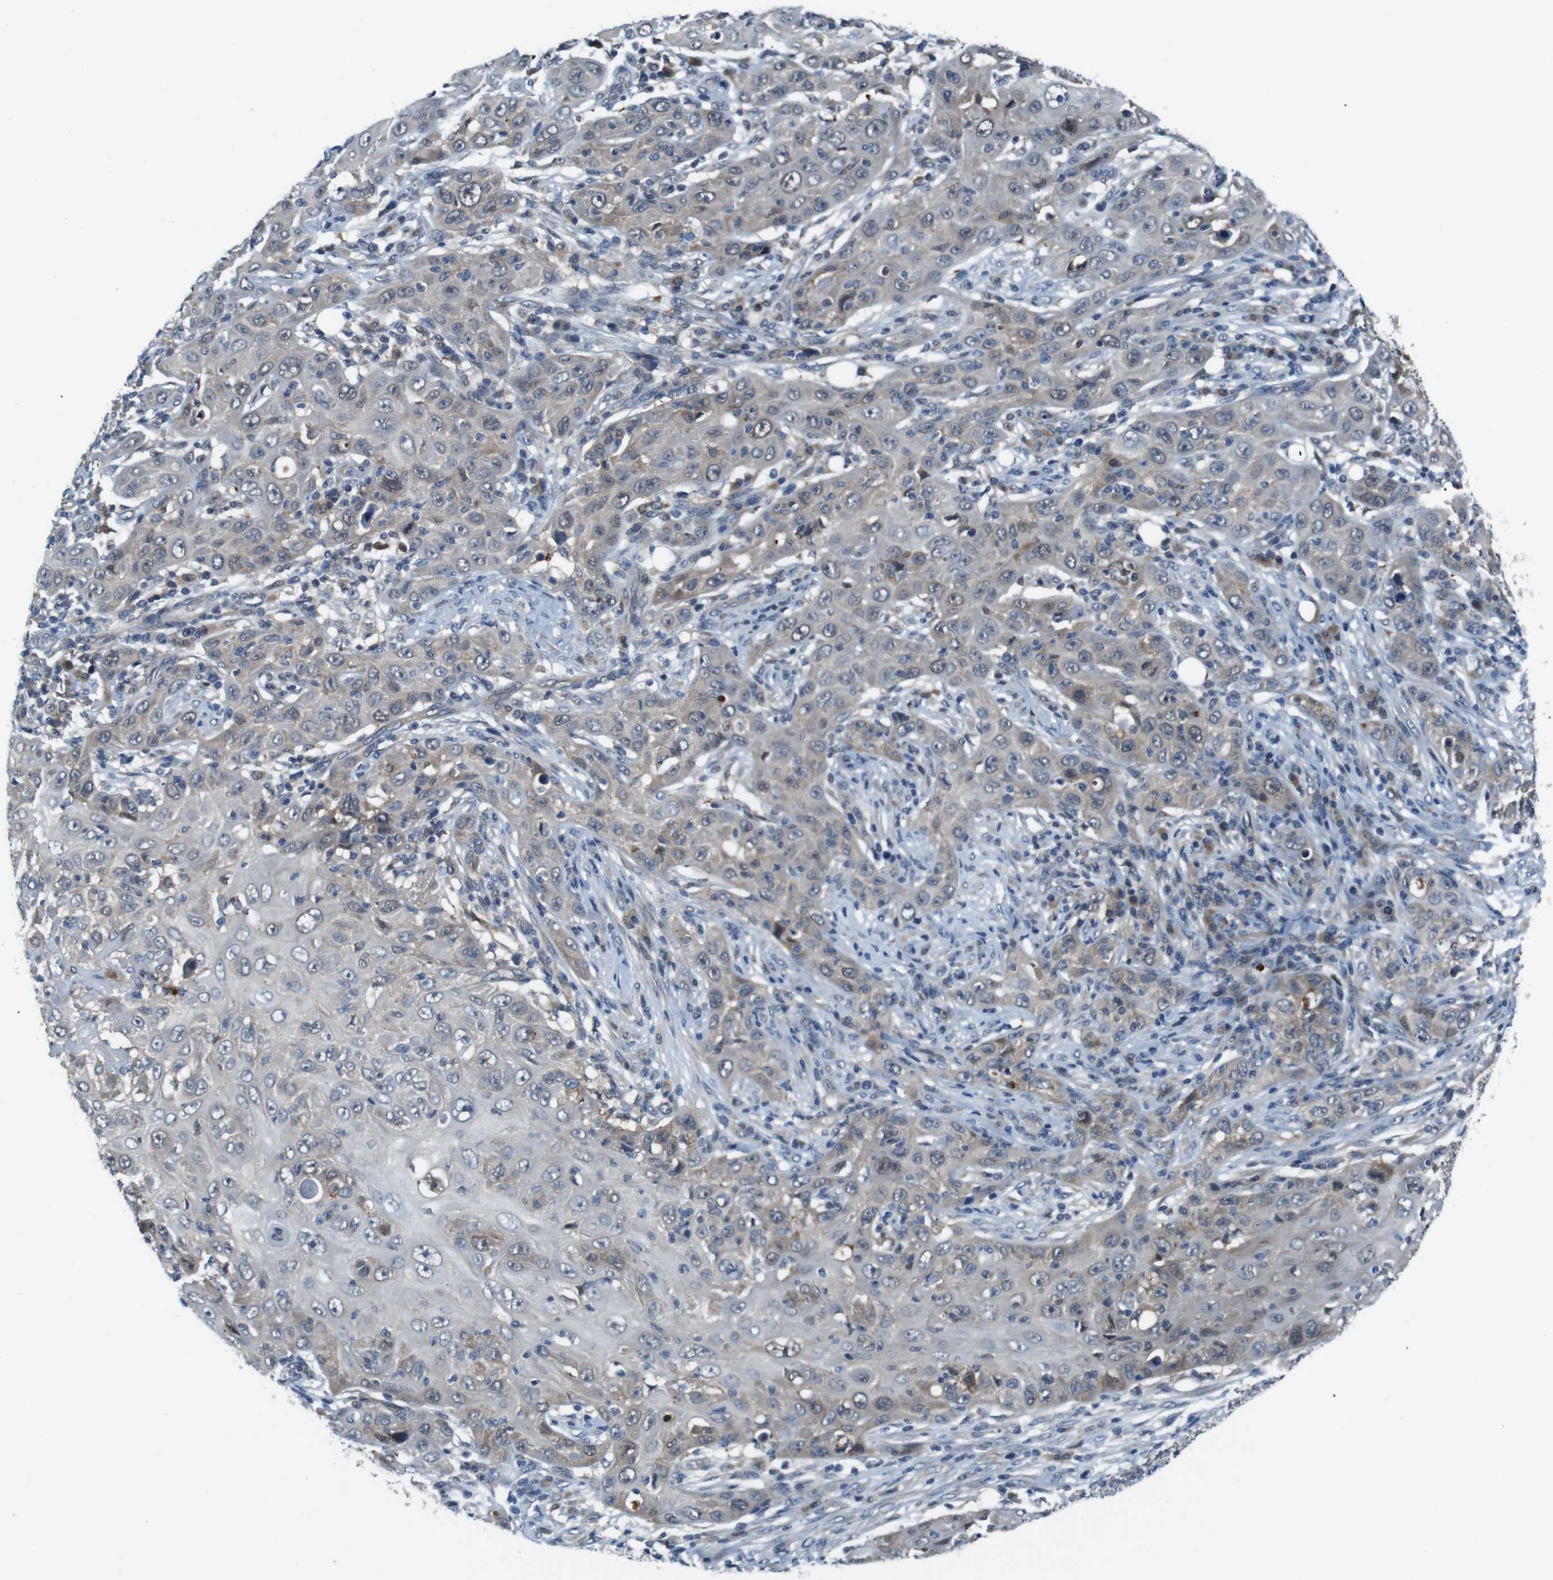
{"staining": {"intensity": "weak", "quantity": "25%-75%", "location": "cytoplasmic/membranous"}, "tissue": "skin cancer", "cell_type": "Tumor cells", "image_type": "cancer", "snomed": [{"axis": "morphology", "description": "Squamous cell carcinoma, NOS"}, {"axis": "topography", "description": "Skin"}], "caption": "Immunohistochemical staining of skin squamous cell carcinoma shows weak cytoplasmic/membranous protein positivity in approximately 25%-75% of tumor cells.", "gene": "LRP5", "patient": {"sex": "female", "age": 88}}